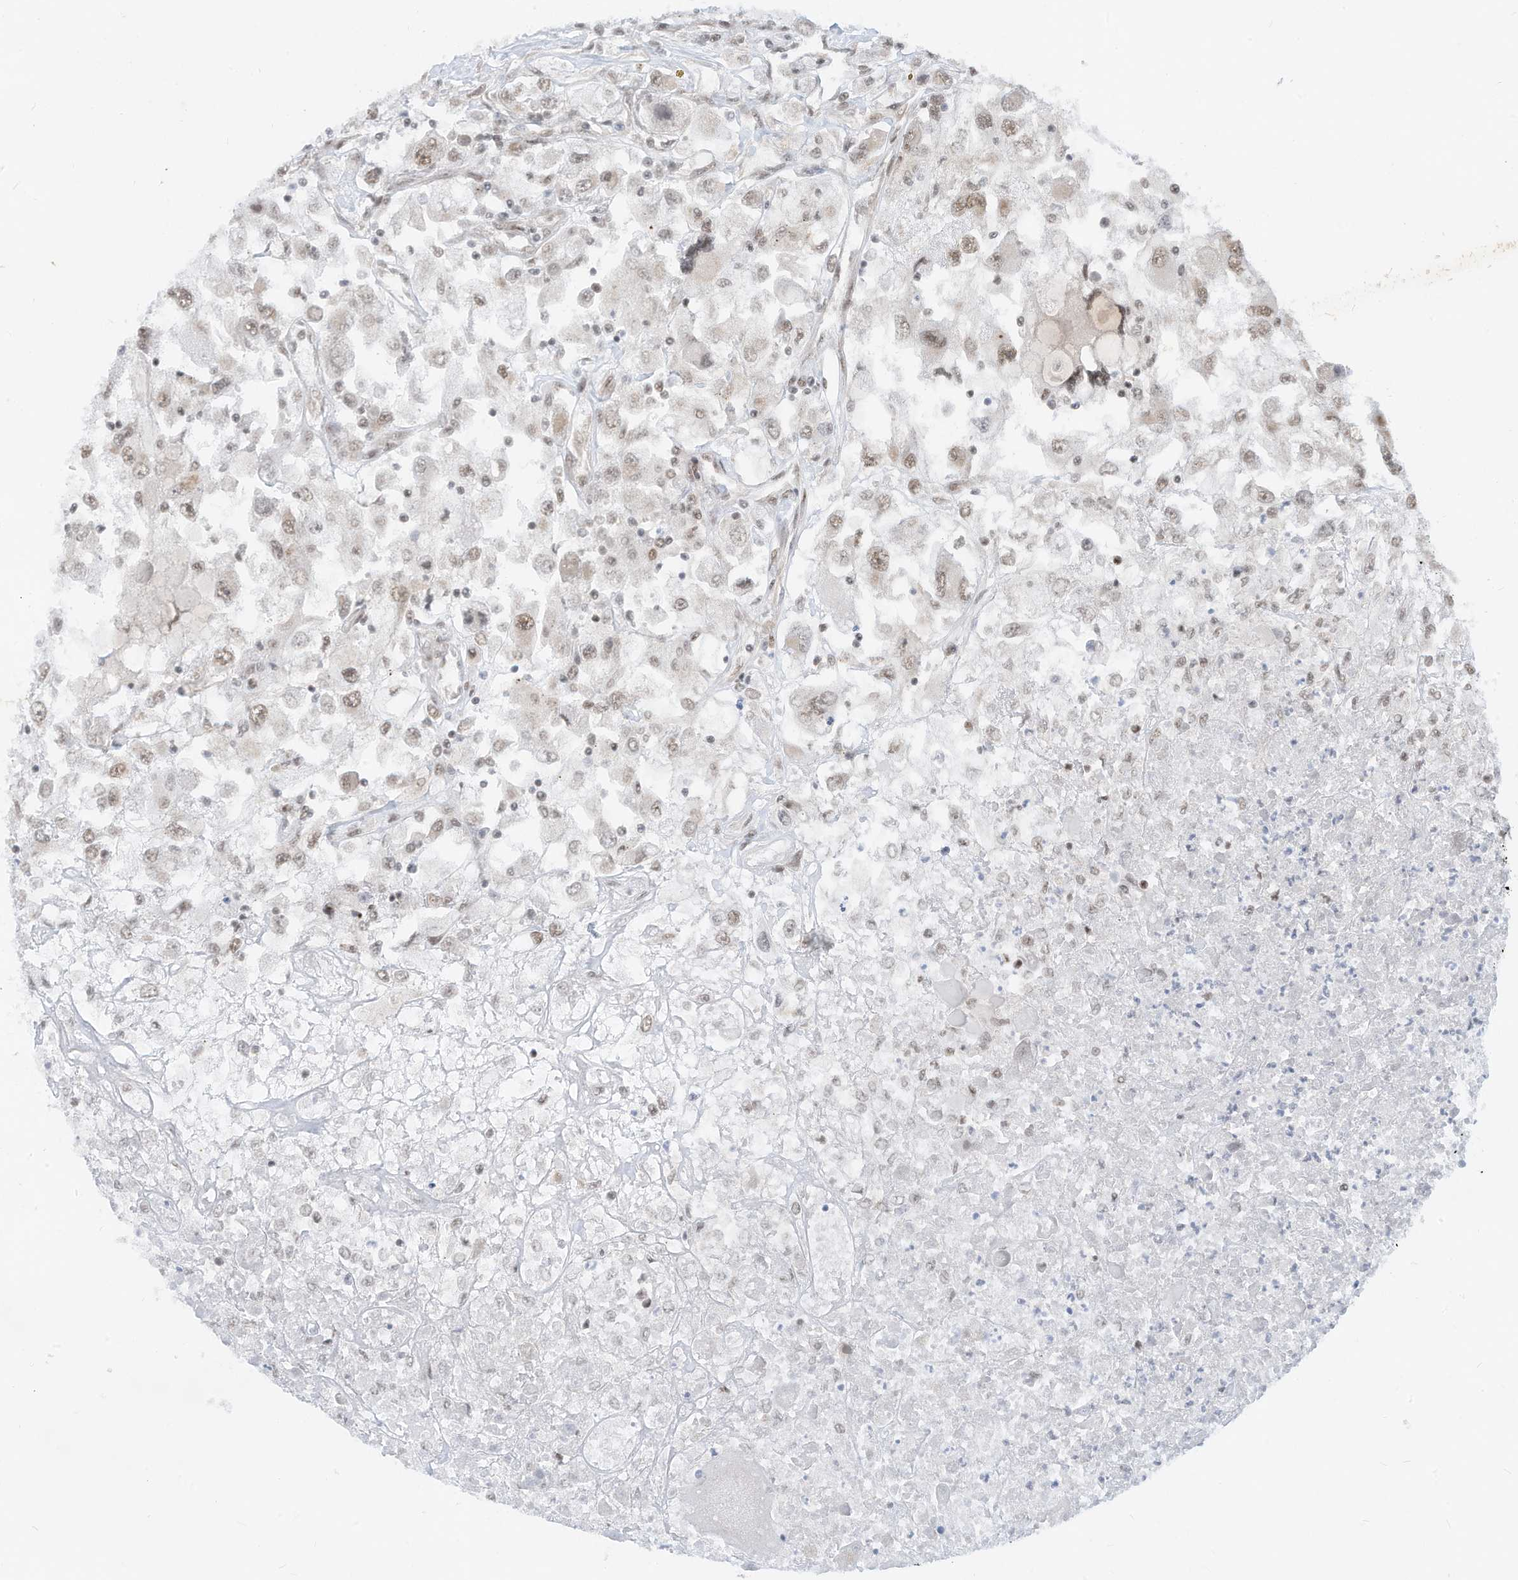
{"staining": {"intensity": "weak", "quantity": "<25%", "location": "nuclear"}, "tissue": "renal cancer", "cell_type": "Tumor cells", "image_type": "cancer", "snomed": [{"axis": "morphology", "description": "Adenocarcinoma, NOS"}, {"axis": "topography", "description": "Kidney"}], "caption": "Tumor cells are negative for protein expression in human renal adenocarcinoma. (Immunohistochemistry (ihc), brightfield microscopy, high magnification).", "gene": "AURKAIP1", "patient": {"sex": "female", "age": 52}}